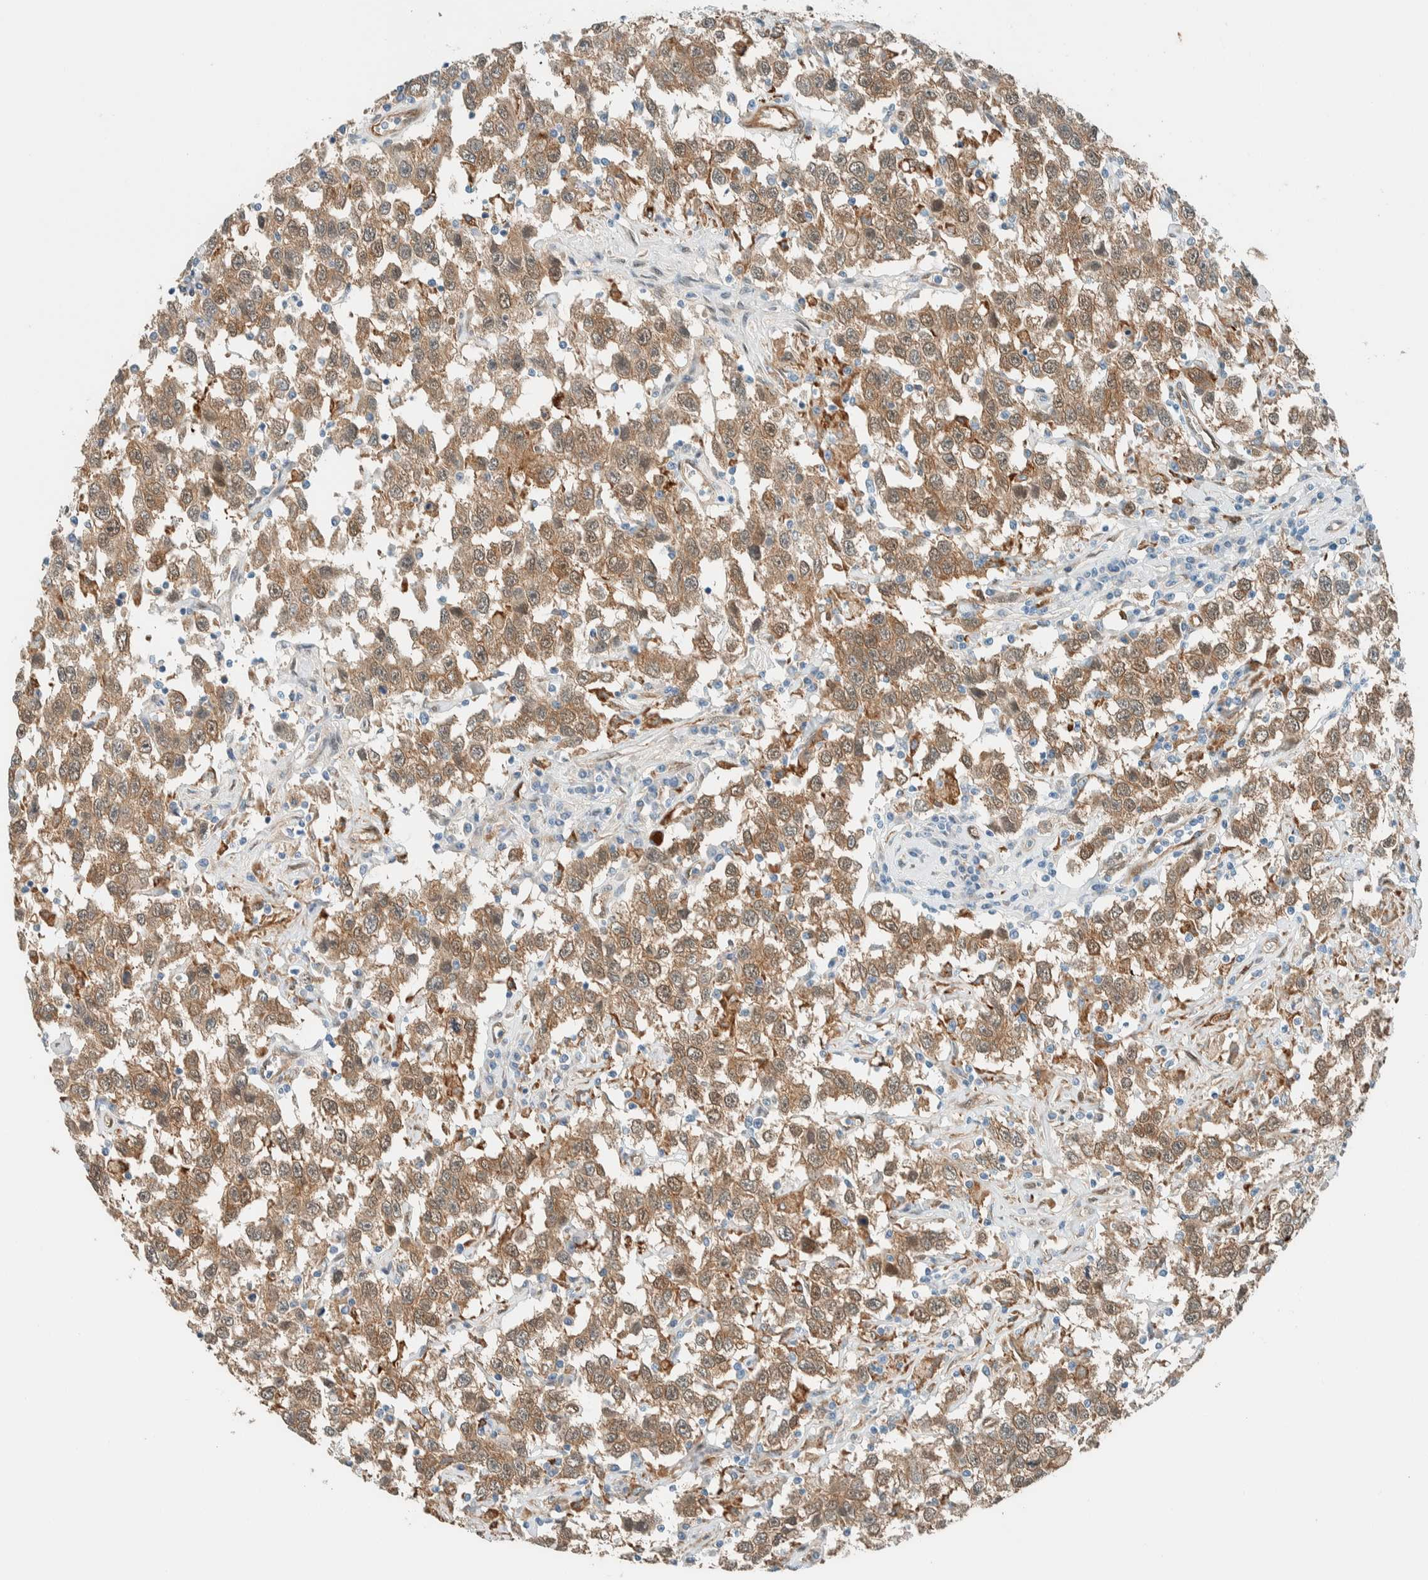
{"staining": {"intensity": "moderate", "quantity": ">75%", "location": "cytoplasmic/membranous"}, "tissue": "testis cancer", "cell_type": "Tumor cells", "image_type": "cancer", "snomed": [{"axis": "morphology", "description": "Seminoma, NOS"}, {"axis": "topography", "description": "Testis"}], "caption": "A photomicrograph of human seminoma (testis) stained for a protein demonstrates moderate cytoplasmic/membranous brown staining in tumor cells. The staining was performed using DAB, with brown indicating positive protein expression. Nuclei are stained blue with hematoxylin.", "gene": "NXN", "patient": {"sex": "male", "age": 41}}